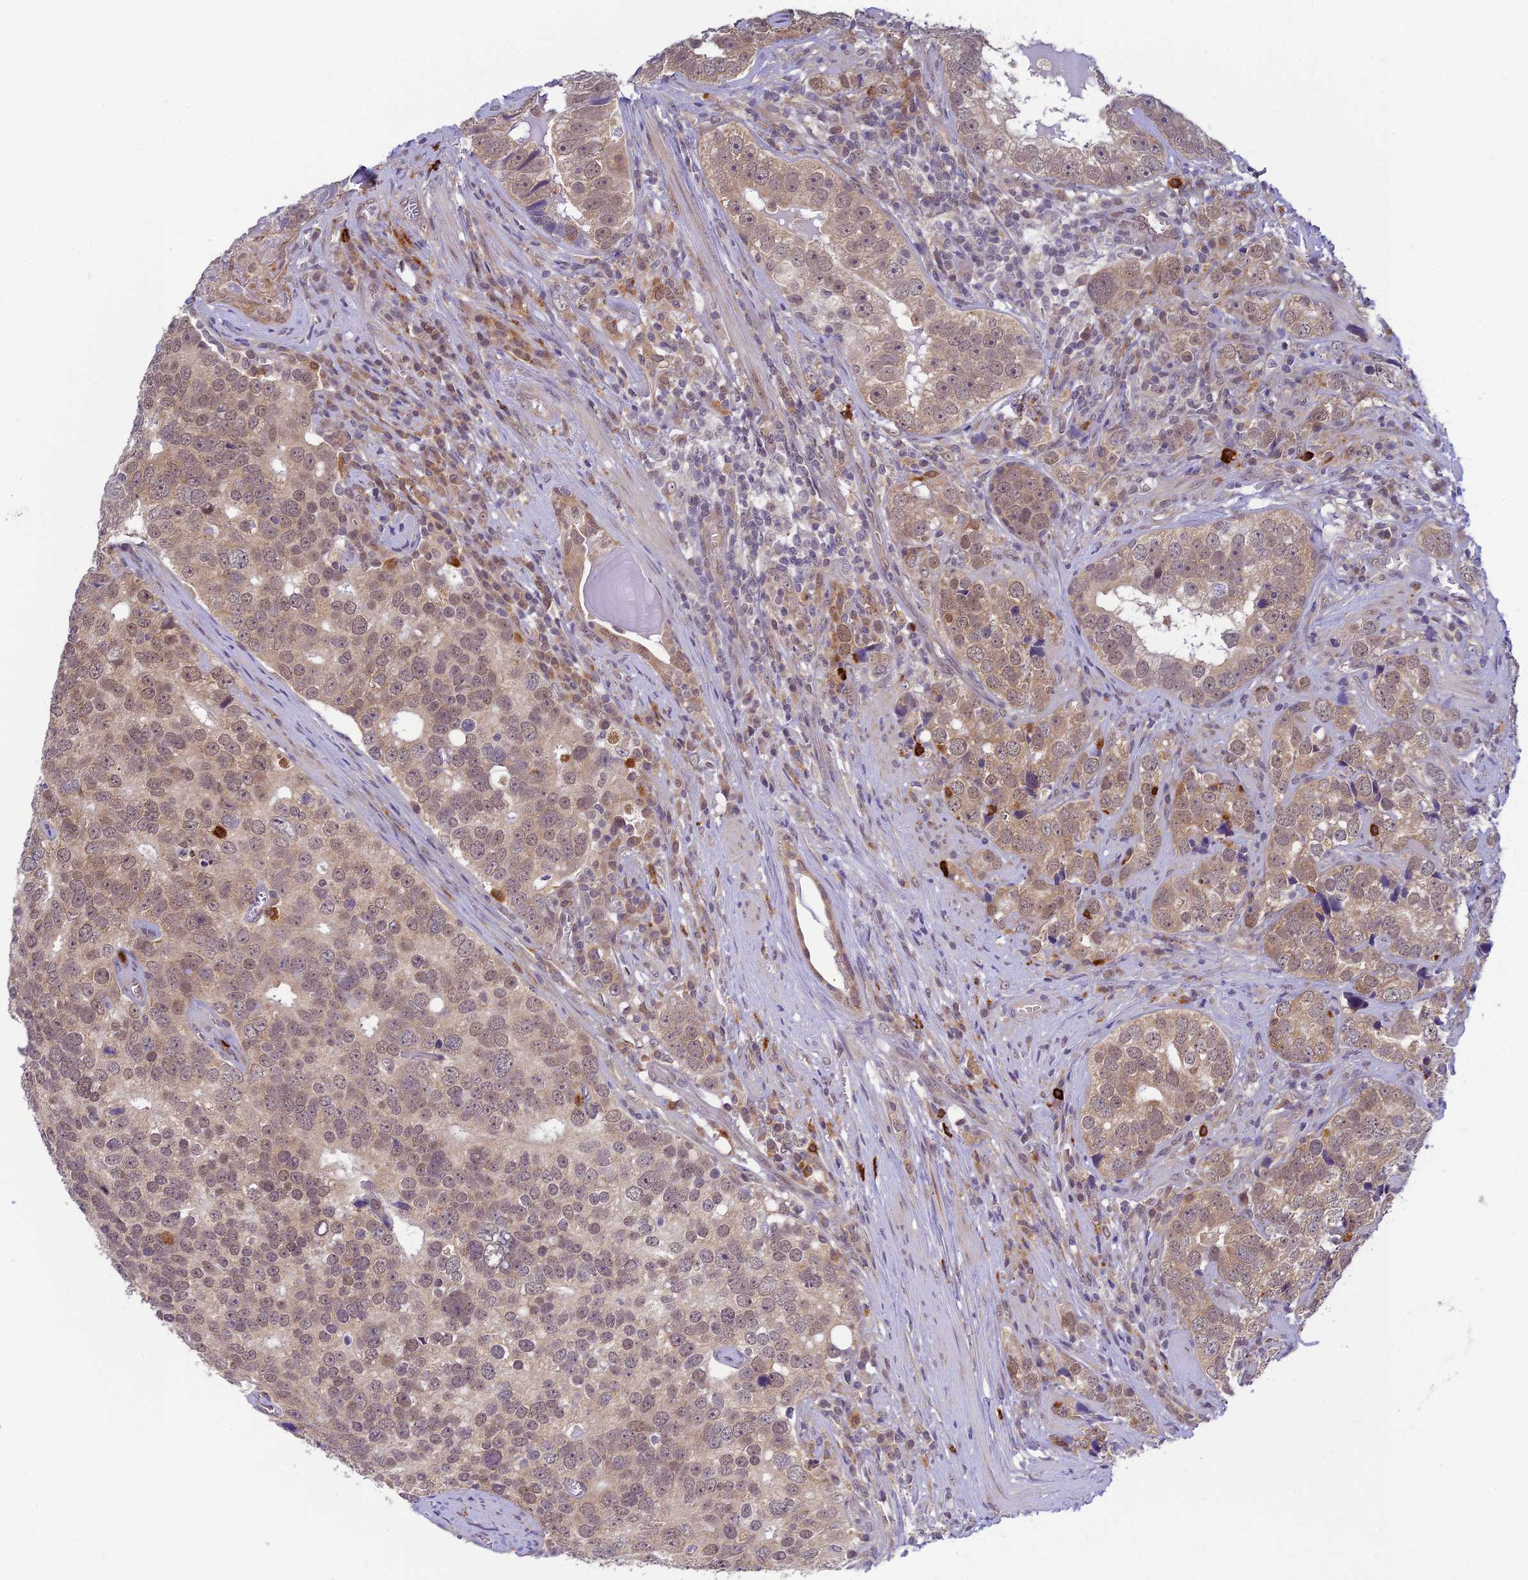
{"staining": {"intensity": "weak", "quantity": ">75%", "location": "cytoplasmic/membranous,nuclear"}, "tissue": "prostate cancer", "cell_type": "Tumor cells", "image_type": "cancer", "snomed": [{"axis": "morphology", "description": "Adenocarcinoma, High grade"}, {"axis": "topography", "description": "Prostate"}], "caption": "Weak cytoplasmic/membranous and nuclear staining for a protein is present in approximately >75% of tumor cells of prostate adenocarcinoma (high-grade) using immunohistochemistry.", "gene": "SKIC8", "patient": {"sex": "male", "age": 71}}